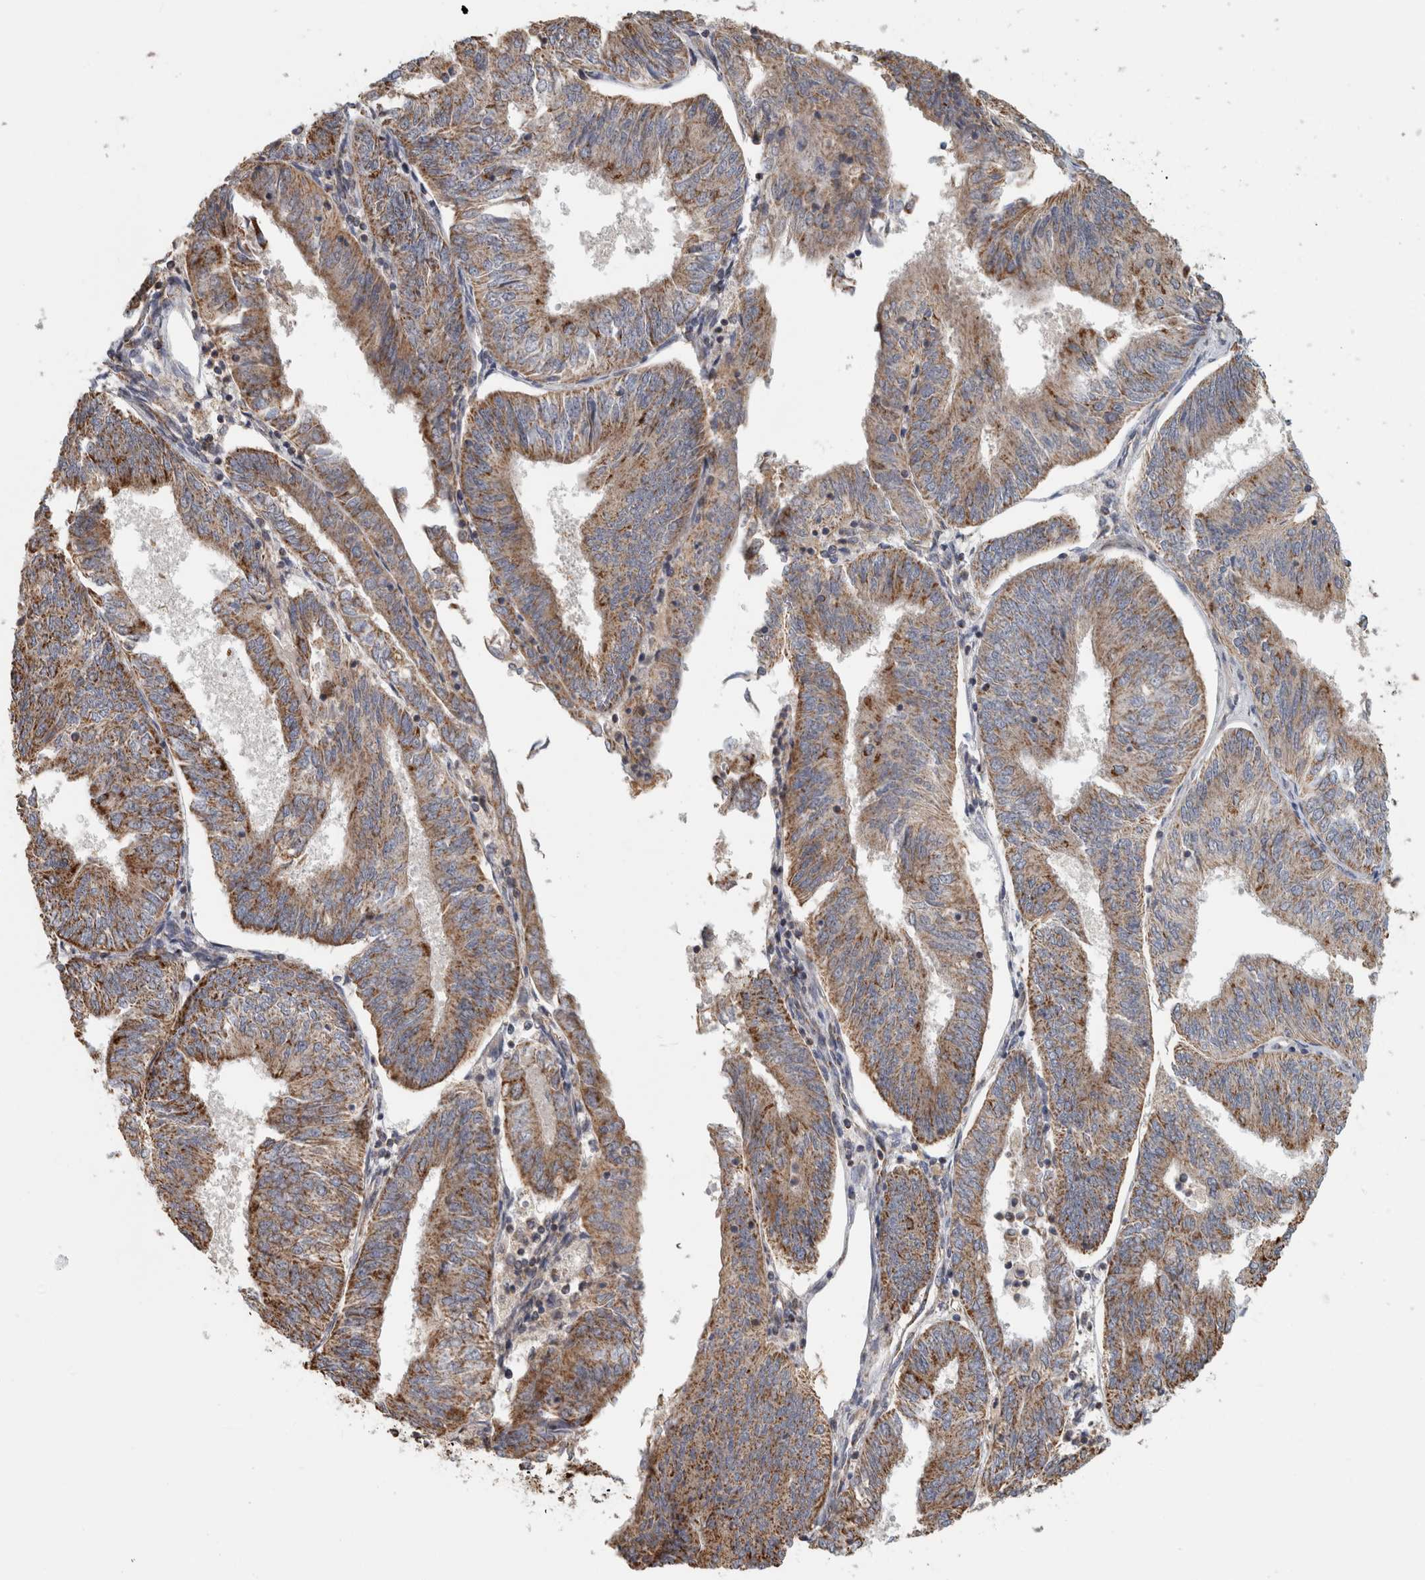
{"staining": {"intensity": "moderate", "quantity": ">75%", "location": "cytoplasmic/membranous"}, "tissue": "endometrial cancer", "cell_type": "Tumor cells", "image_type": "cancer", "snomed": [{"axis": "morphology", "description": "Adenocarcinoma, NOS"}, {"axis": "topography", "description": "Endometrium"}], "caption": "The micrograph reveals a brown stain indicating the presence of a protein in the cytoplasmic/membranous of tumor cells in endometrial cancer (adenocarcinoma). The staining is performed using DAB (3,3'-diaminobenzidine) brown chromogen to label protein expression. The nuclei are counter-stained blue using hematoxylin.", "gene": "ST8SIA1", "patient": {"sex": "female", "age": 58}}